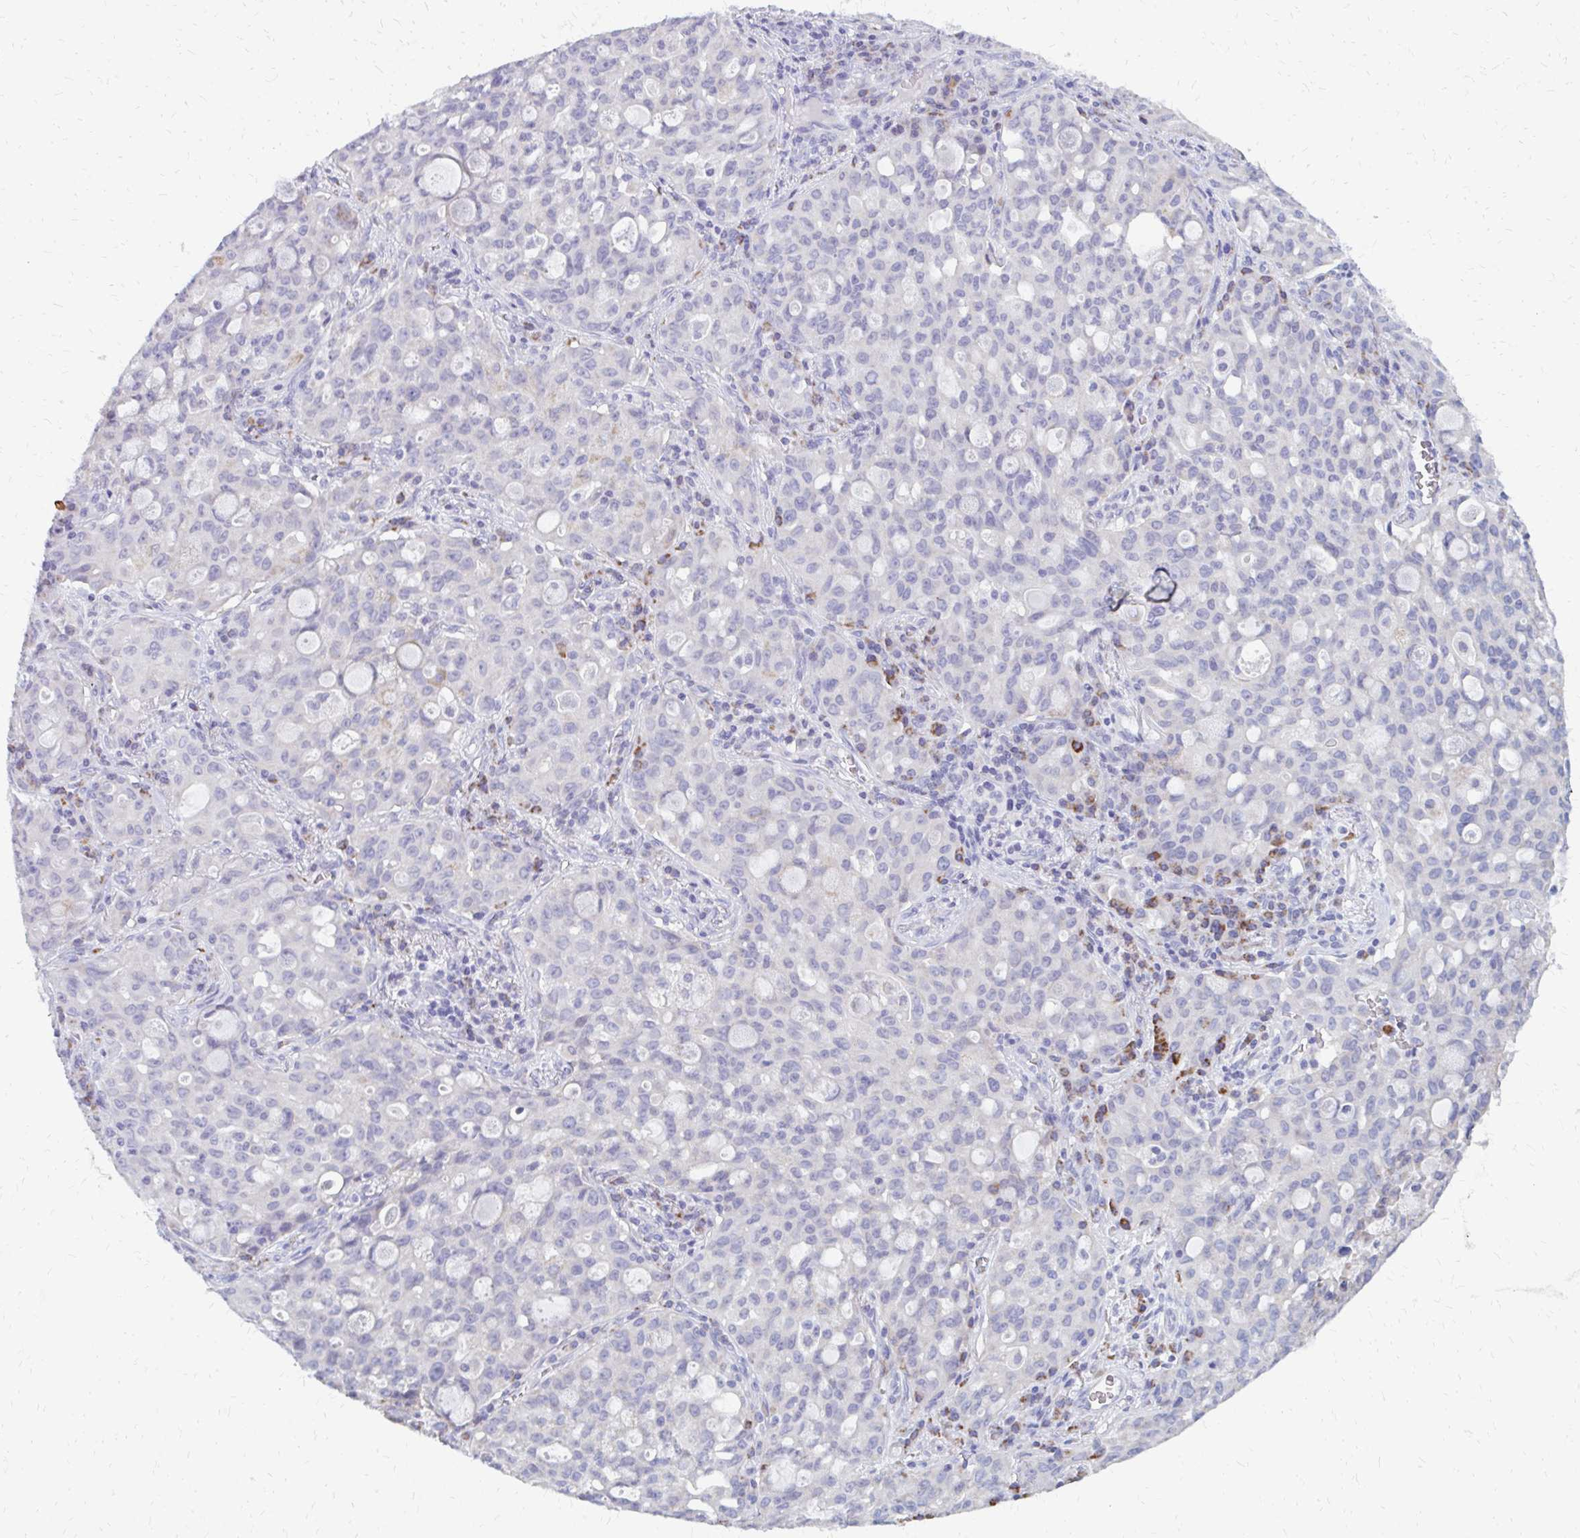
{"staining": {"intensity": "negative", "quantity": "none", "location": "none"}, "tissue": "lung cancer", "cell_type": "Tumor cells", "image_type": "cancer", "snomed": [{"axis": "morphology", "description": "Adenocarcinoma, NOS"}, {"axis": "topography", "description": "Lung"}], "caption": "This micrograph is of adenocarcinoma (lung) stained with immunohistochemistry to label a protein in brown with the nuclei are counter-stained blue. There is no positivity in tumor cells. (DAB immunohistochemistry (IHC) with hematoxylin counter stain).", "gene": "OR10V1", "patient": {"sex": "female", "age": 44}}